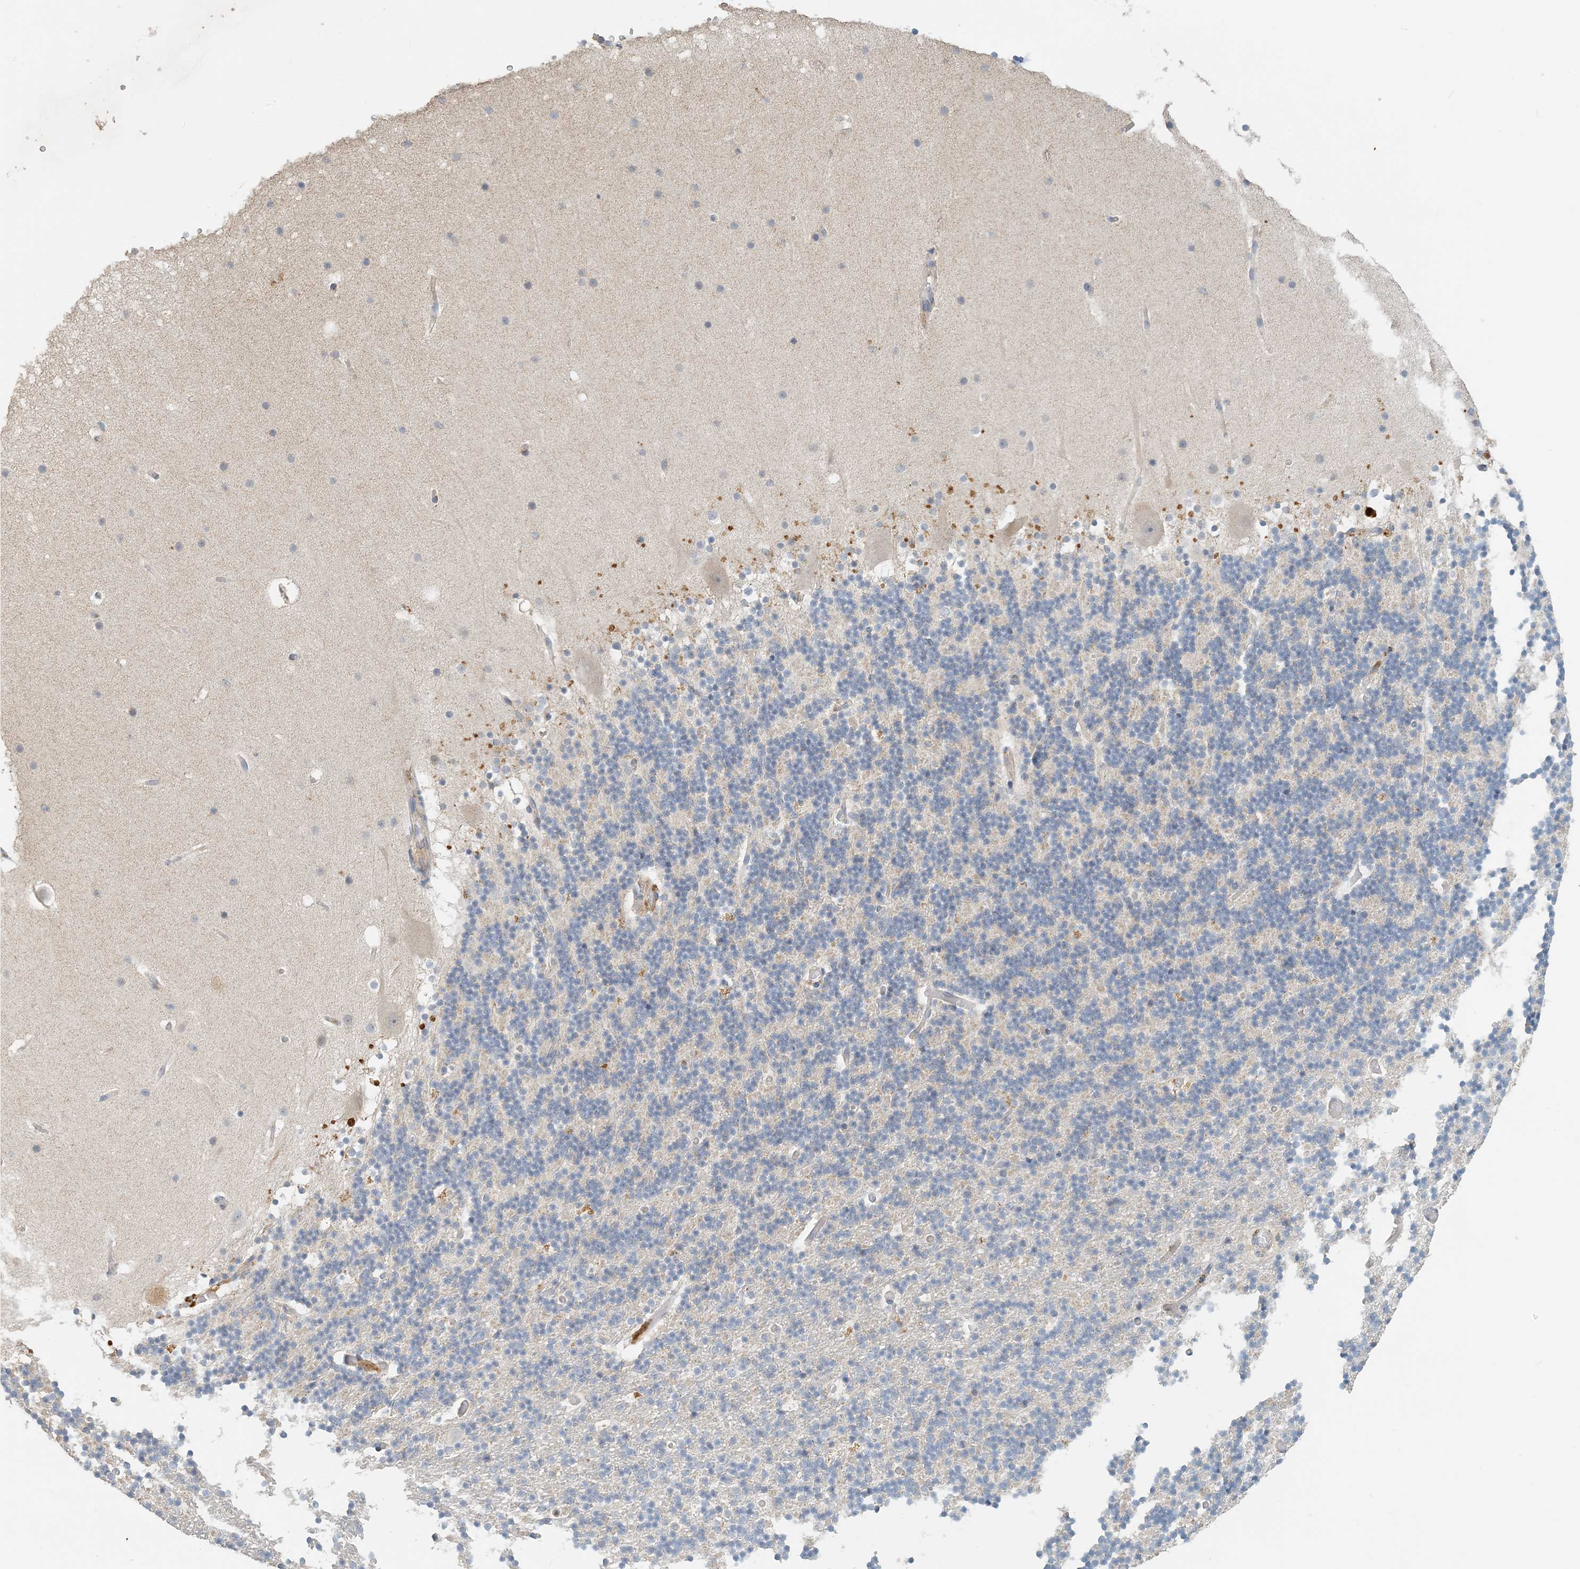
{"staining": {"intensity": "negative", "quantity": "none", "location": "none"}, "tissue": "cerebellum", "cell_type": "Cells in granular layer", "image_type": "normal", "snomed": [{"axis": "morphology", "description": "Normal tissue, NOS"}, {"axis": "topography", "description": "Cerebellum"}], "caption": "Immunohistochemistry photomicrograph of unremarkable cerebellum: human cerebellum stained with DAB reveals no significant protein expression in cells in granular layer.", "gene": "SPPL2A", "patient": {"sex": "male", "age": 57}}